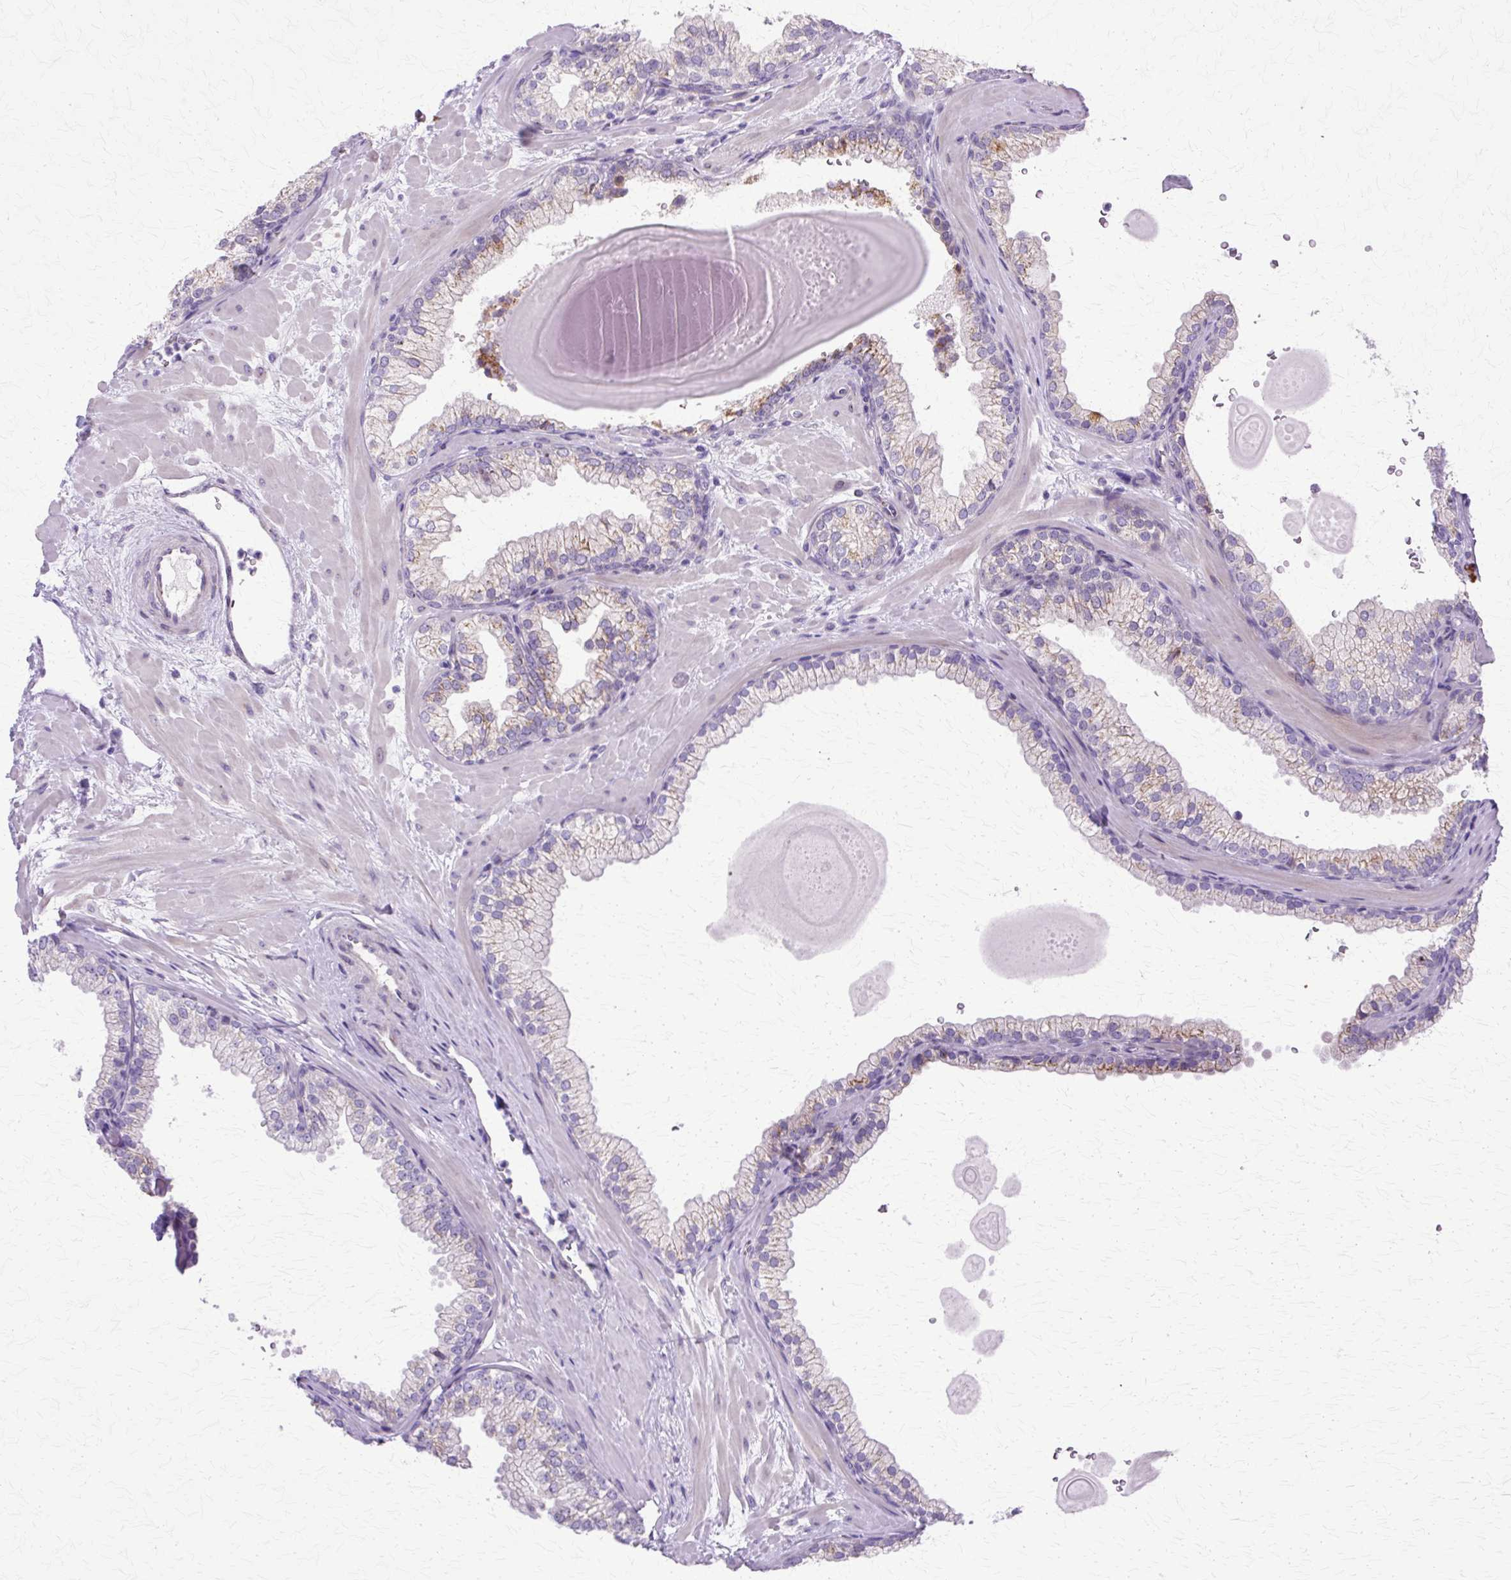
{"staining": {"intensity": "moderate", "quantity": "25%-75%", "location": "cytoplasmic/membranous"}, "tissue": "prostate", "cell_type": "Glandular cells", "image_type": "normal", "snomed": [{"axis": "morphology", "description": "Normal tissue, NOS"}, {"axis": "topography", "description": "Prostate"}, {"axis": "topography", "description": "Peripheral nerve tissue"}], "caption": "The immunohistochemical stain shows moderate cytoplasmic/membranous expression in glandular cells of normal prostate. The protein is shown in brown color, while the nuclei are stained blue.", "gene": "TBC1D3B", "patient": {"sex": "male", "age": 61}}